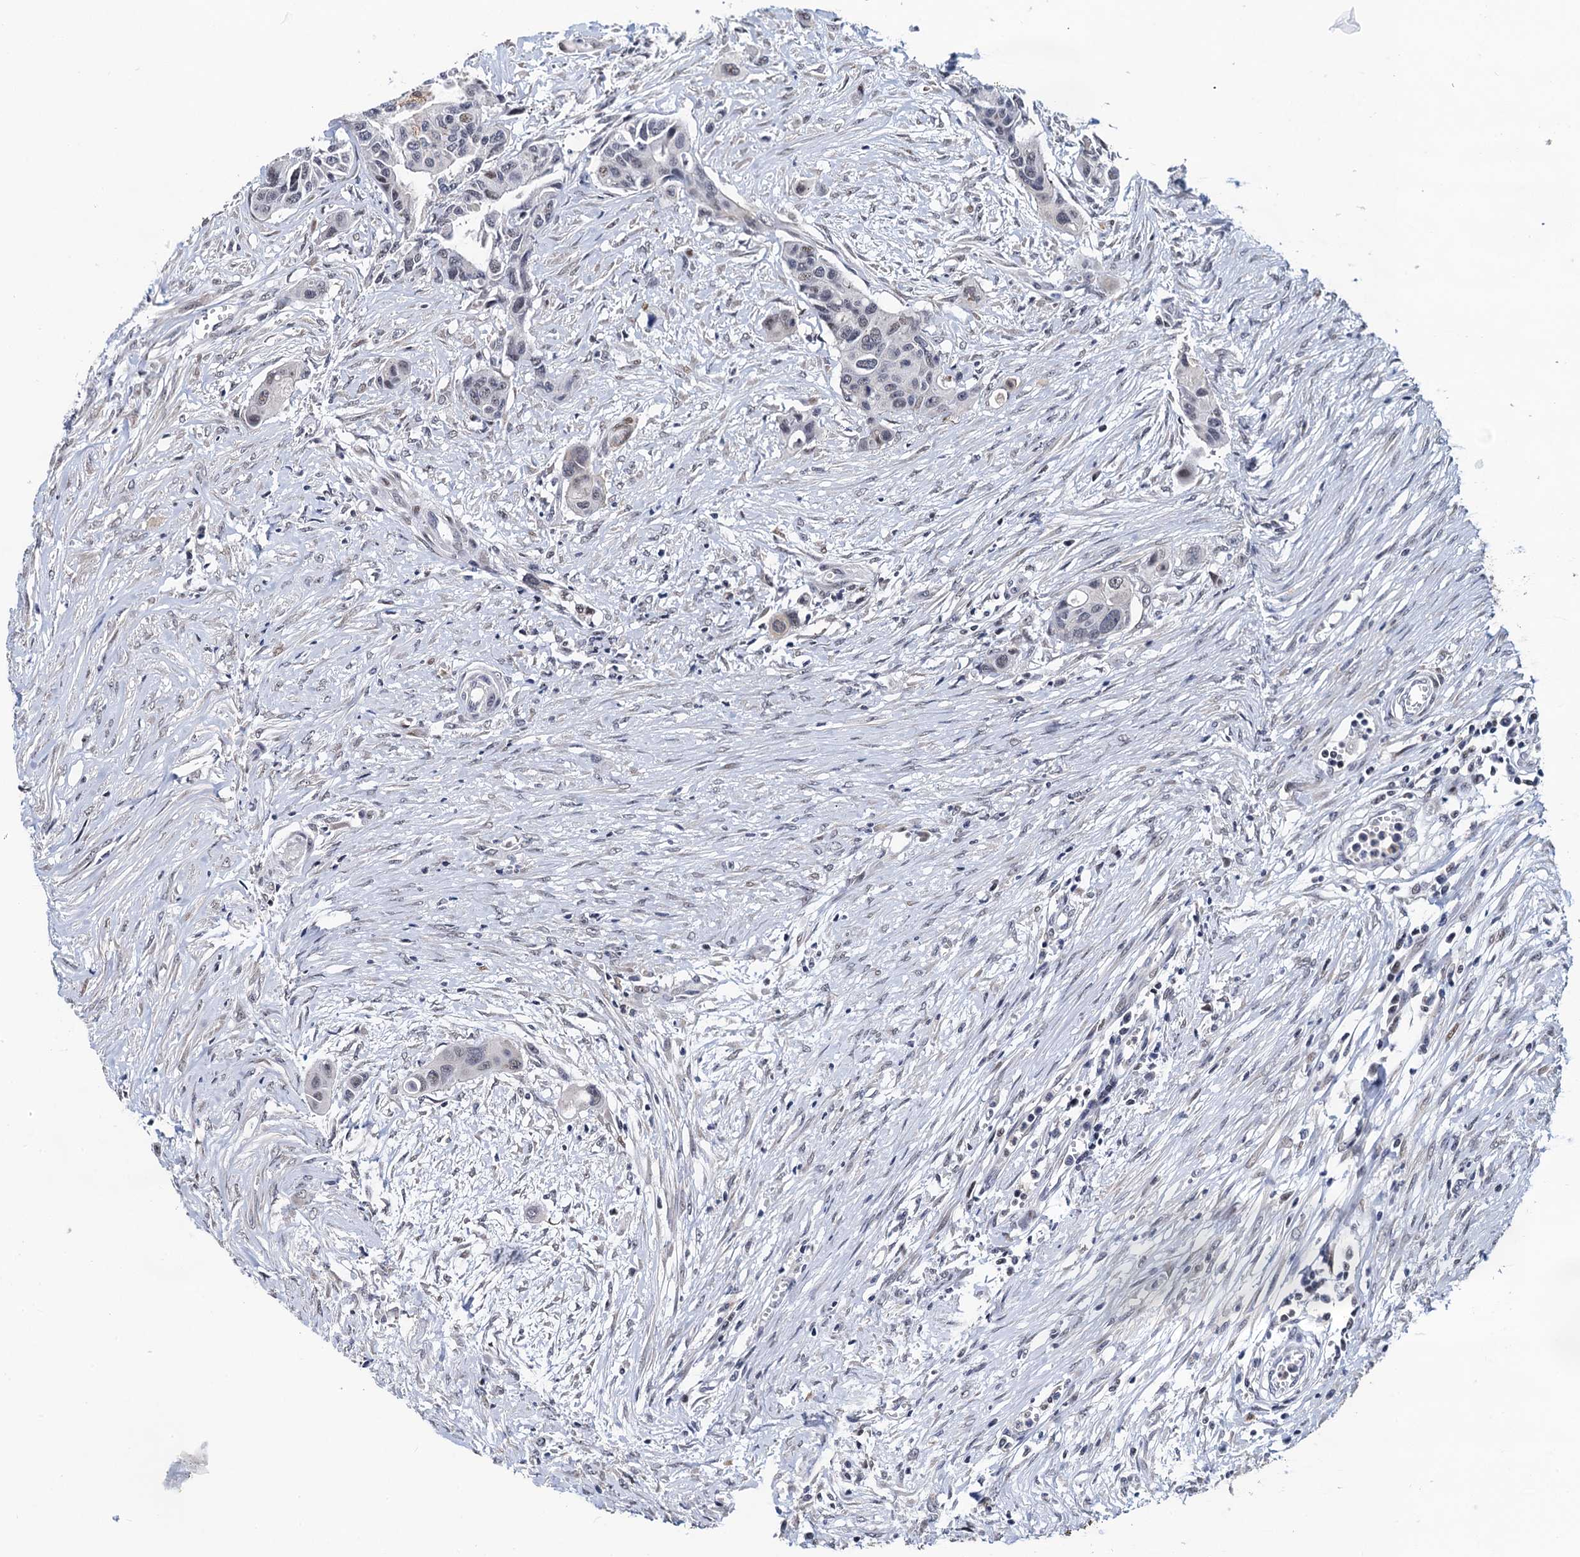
{"staining": {"intensity": "weak", "quantity": "<25%", "location": "nuclear"}, "tissue": "colorectal cancer", "cell_type": "Tumor cells", "image_type": "cancer", "snomed": [{"axis": "morphology", "description": "Adenocarcinoma, NOS"}, {"axis": "topography", "description": "Colon"}], "caption": "Protein analysis of colorectal cancer shows no significant positivity in tumor cells.", "gene": "FAM222A", "patient": {"sex": "male", "age": 77}}